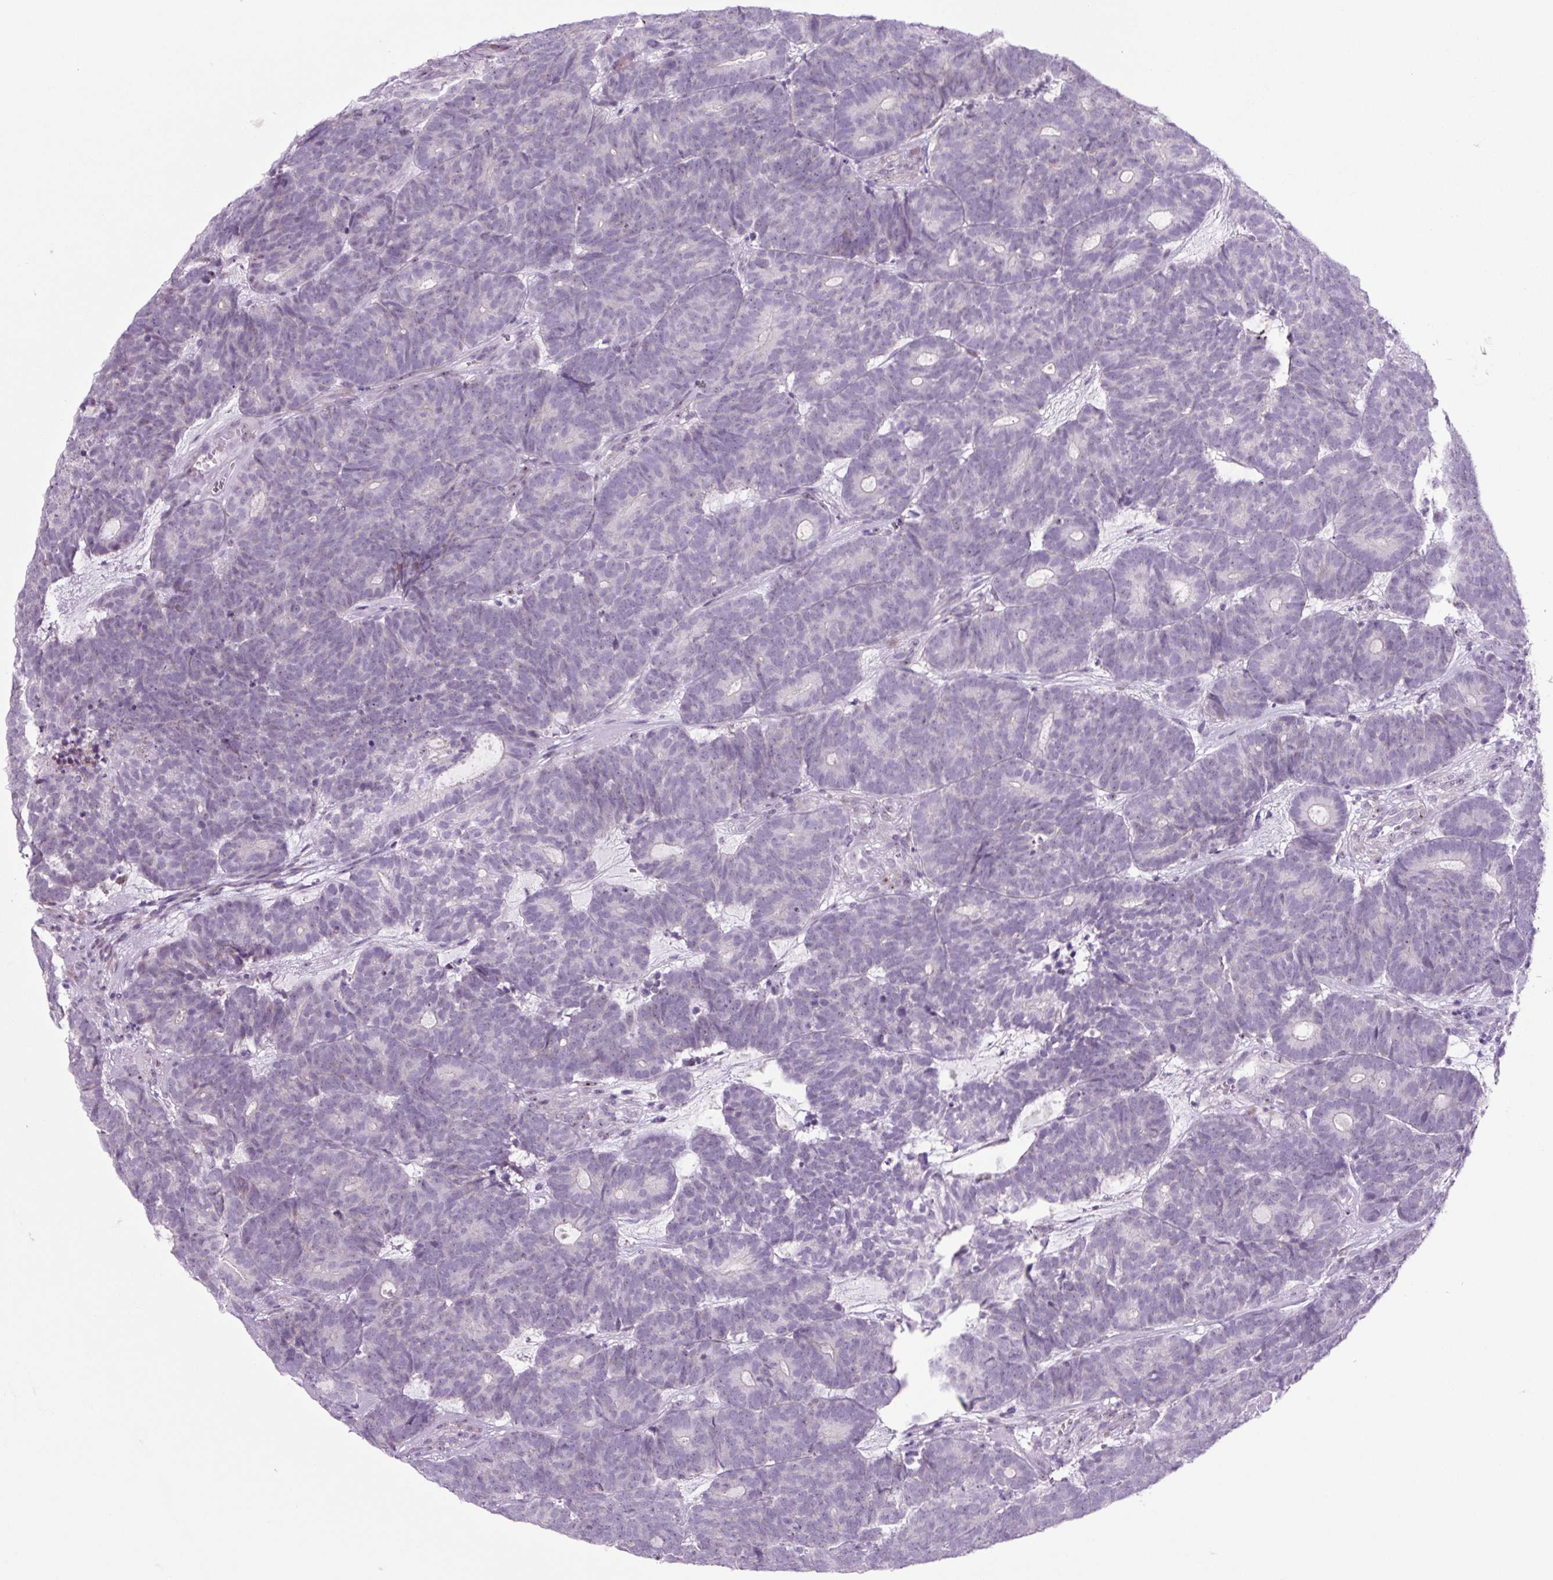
{"staining": {"intensity": "negative", "quantity": "none", "location": "none"}, "tissue": "head and neck cancer", "cell_type": "Tumor cells", "image_type": "cancer", "snomed": [{"axis": "morphology", "description": "Adenocarcinoma, NOS"}, {"axis": "topography", "description": "Head-Neck"}], "caption": "Immunohistochemical staining of human head and neck cancer (adenocarcinoma) exhibits no significant staining in tumor cells.", "gene": "RRS1", "patient": {"sex": "female", "age": 81}}